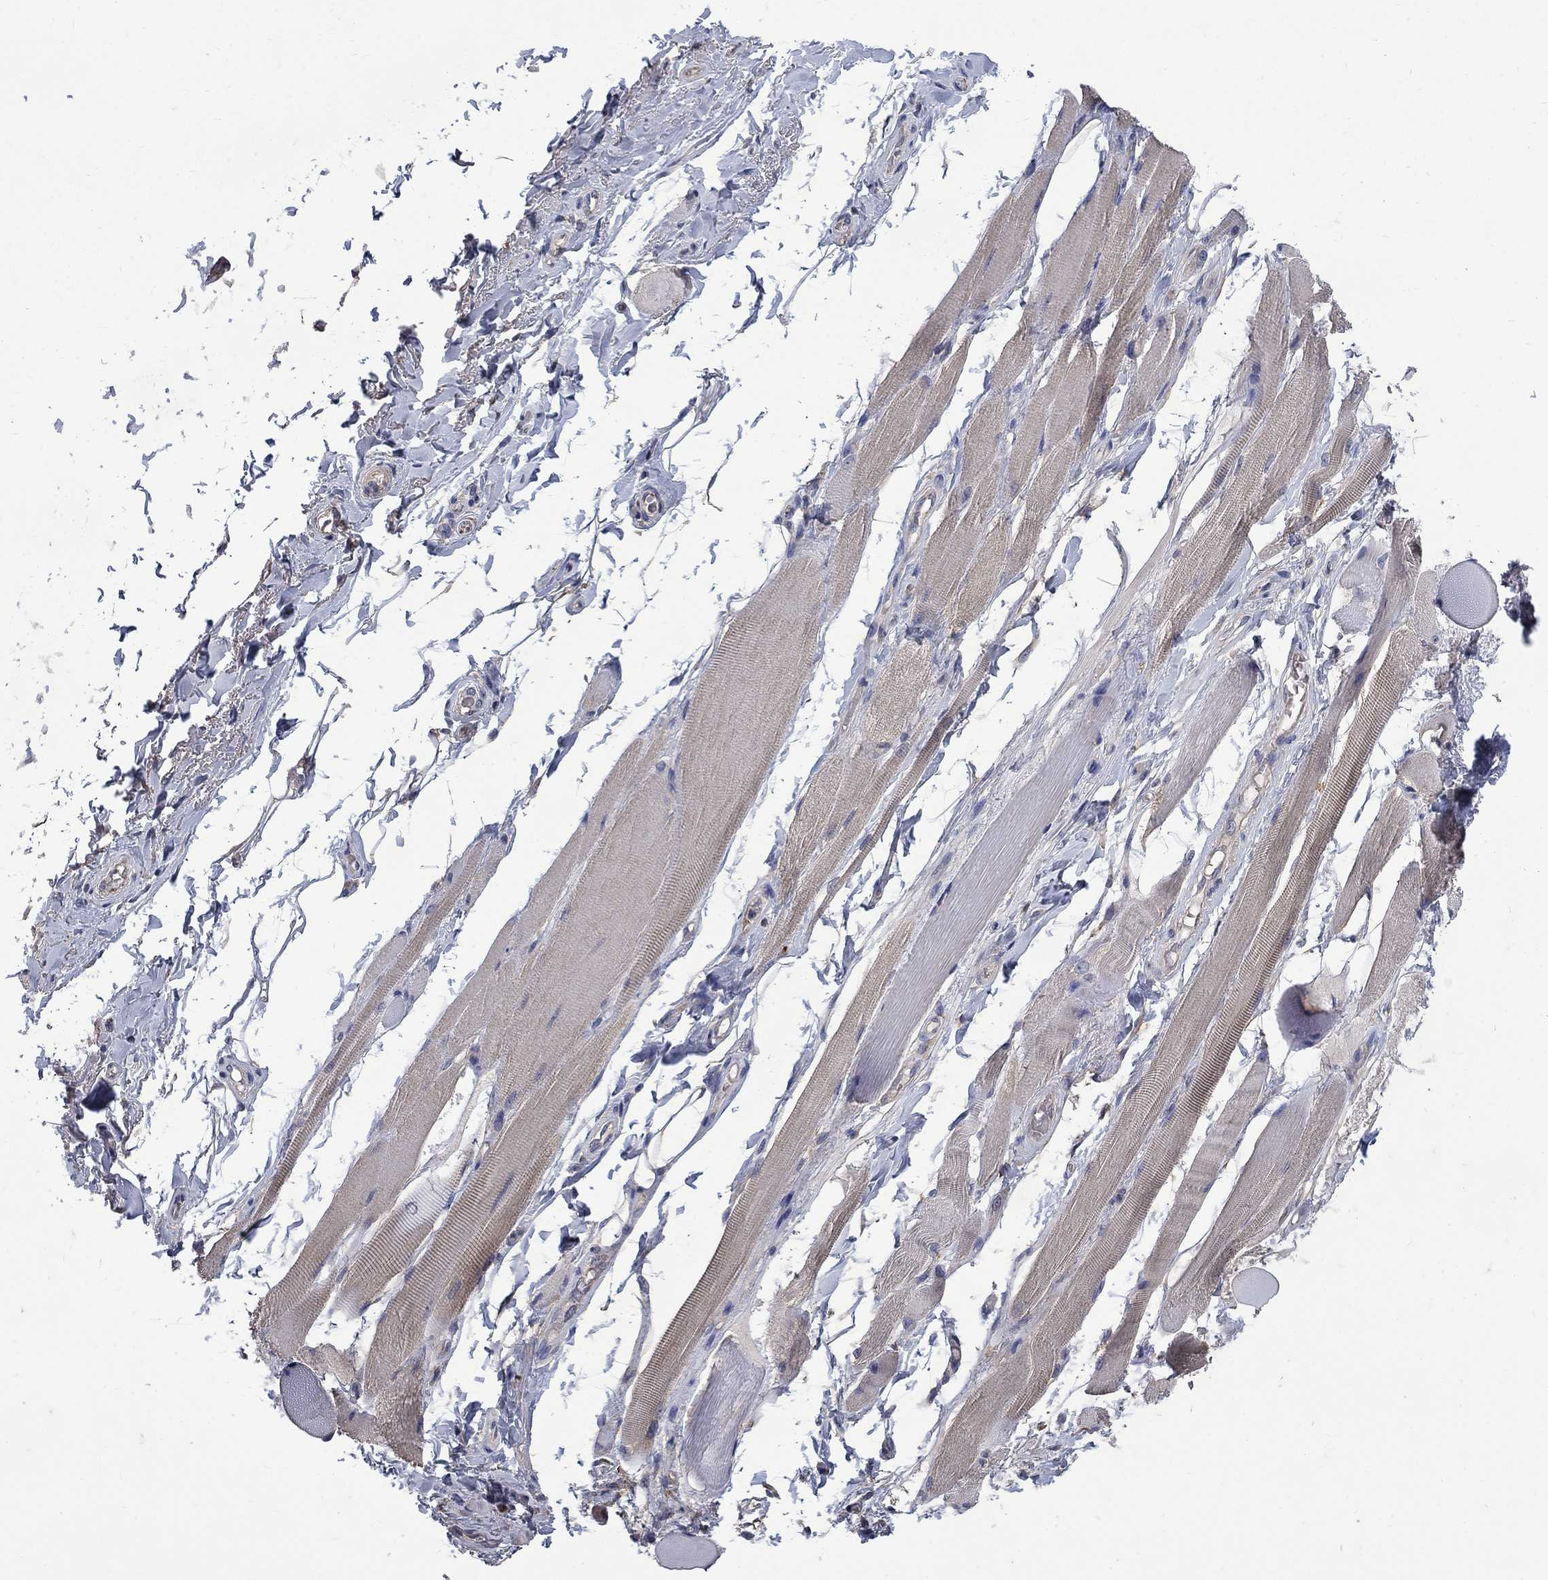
{"staining": {"intensity": "negative", "quantity": "none", "location": "none"}, "tissue": "adipose tissue", "cell_type": "Adipocytes", "image_type": "normal", "snomed": [{"axis": "morphology", "description": "Normal tissue, NOS"}, {"axis": "topography", "description": "Anal"}, {"axis": "topography", "description": "Peripheral nerve tissue"}], "caption": "IHC image of unremarkable human adipose tissue stained for a protein (brown), which exhibits no positivity in adipocytes. (Stains: DAB (3,3'-diaminobenzidine) immunohistochemistry with hematoxylin counter stain, Microscopy: brightfield microscopy at high magnification).", "gene": "HSPA12A", "patient": {"sex": "male", "age": 53}}